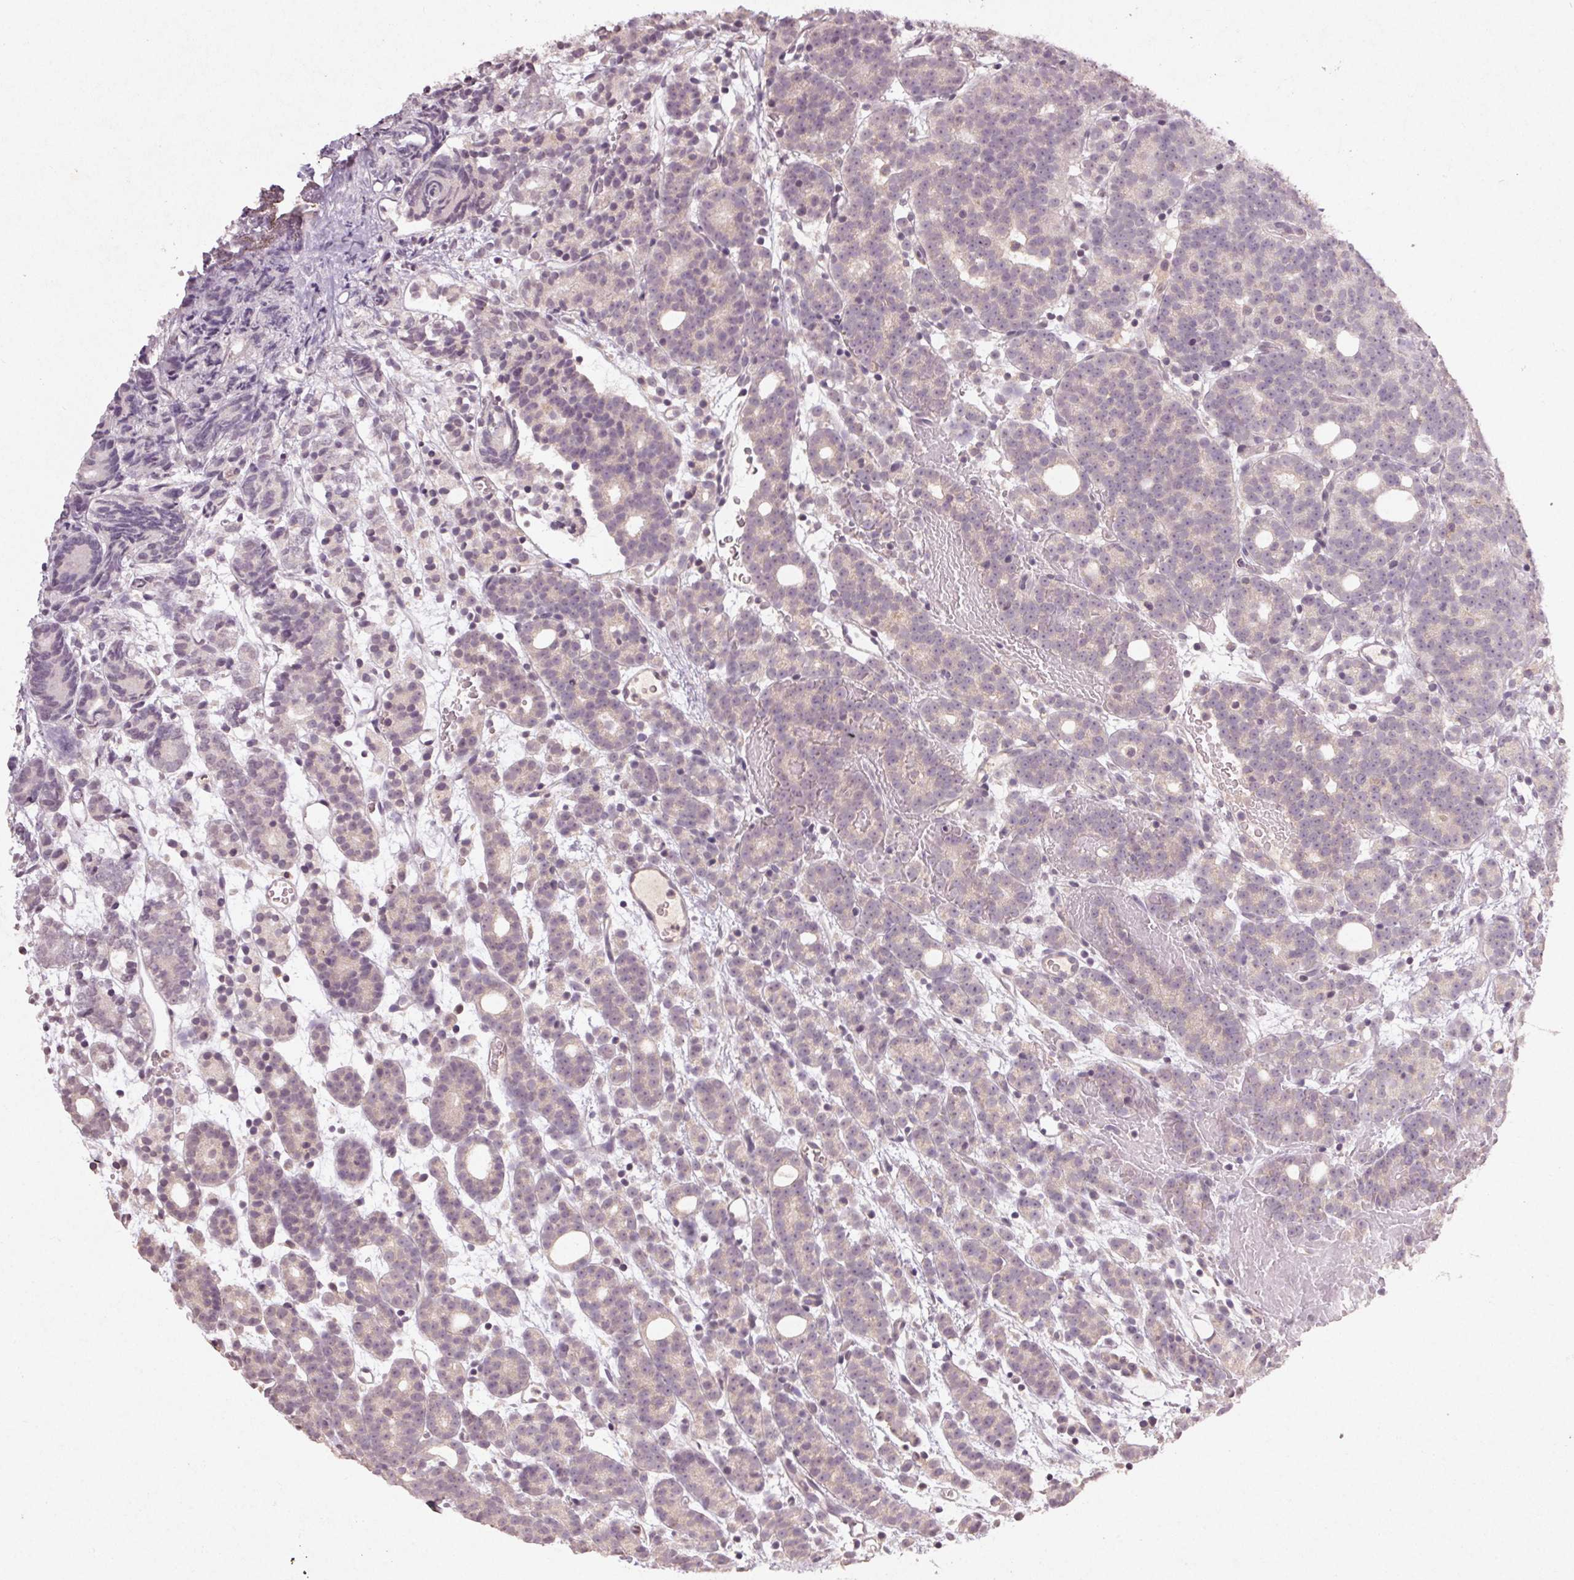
{"staining": {"intensity": "negative", "quantity": "none", "location": "none"}, "tissue": "prostate cancer", "cell_type": "Tumor cells", "image_type": "cancer", "snomed": [{"axis": "morphology", "description": "Adenocarcinoma, High grade"}, {"axis": "topography", "description": "Prostate"}], "caption": "There is no significant positivity in tumor cells of adenocarcinoma (high-grade) (prostate).", "gene": "KLRC3", "patient": {"sex": "male", "age": 53}}